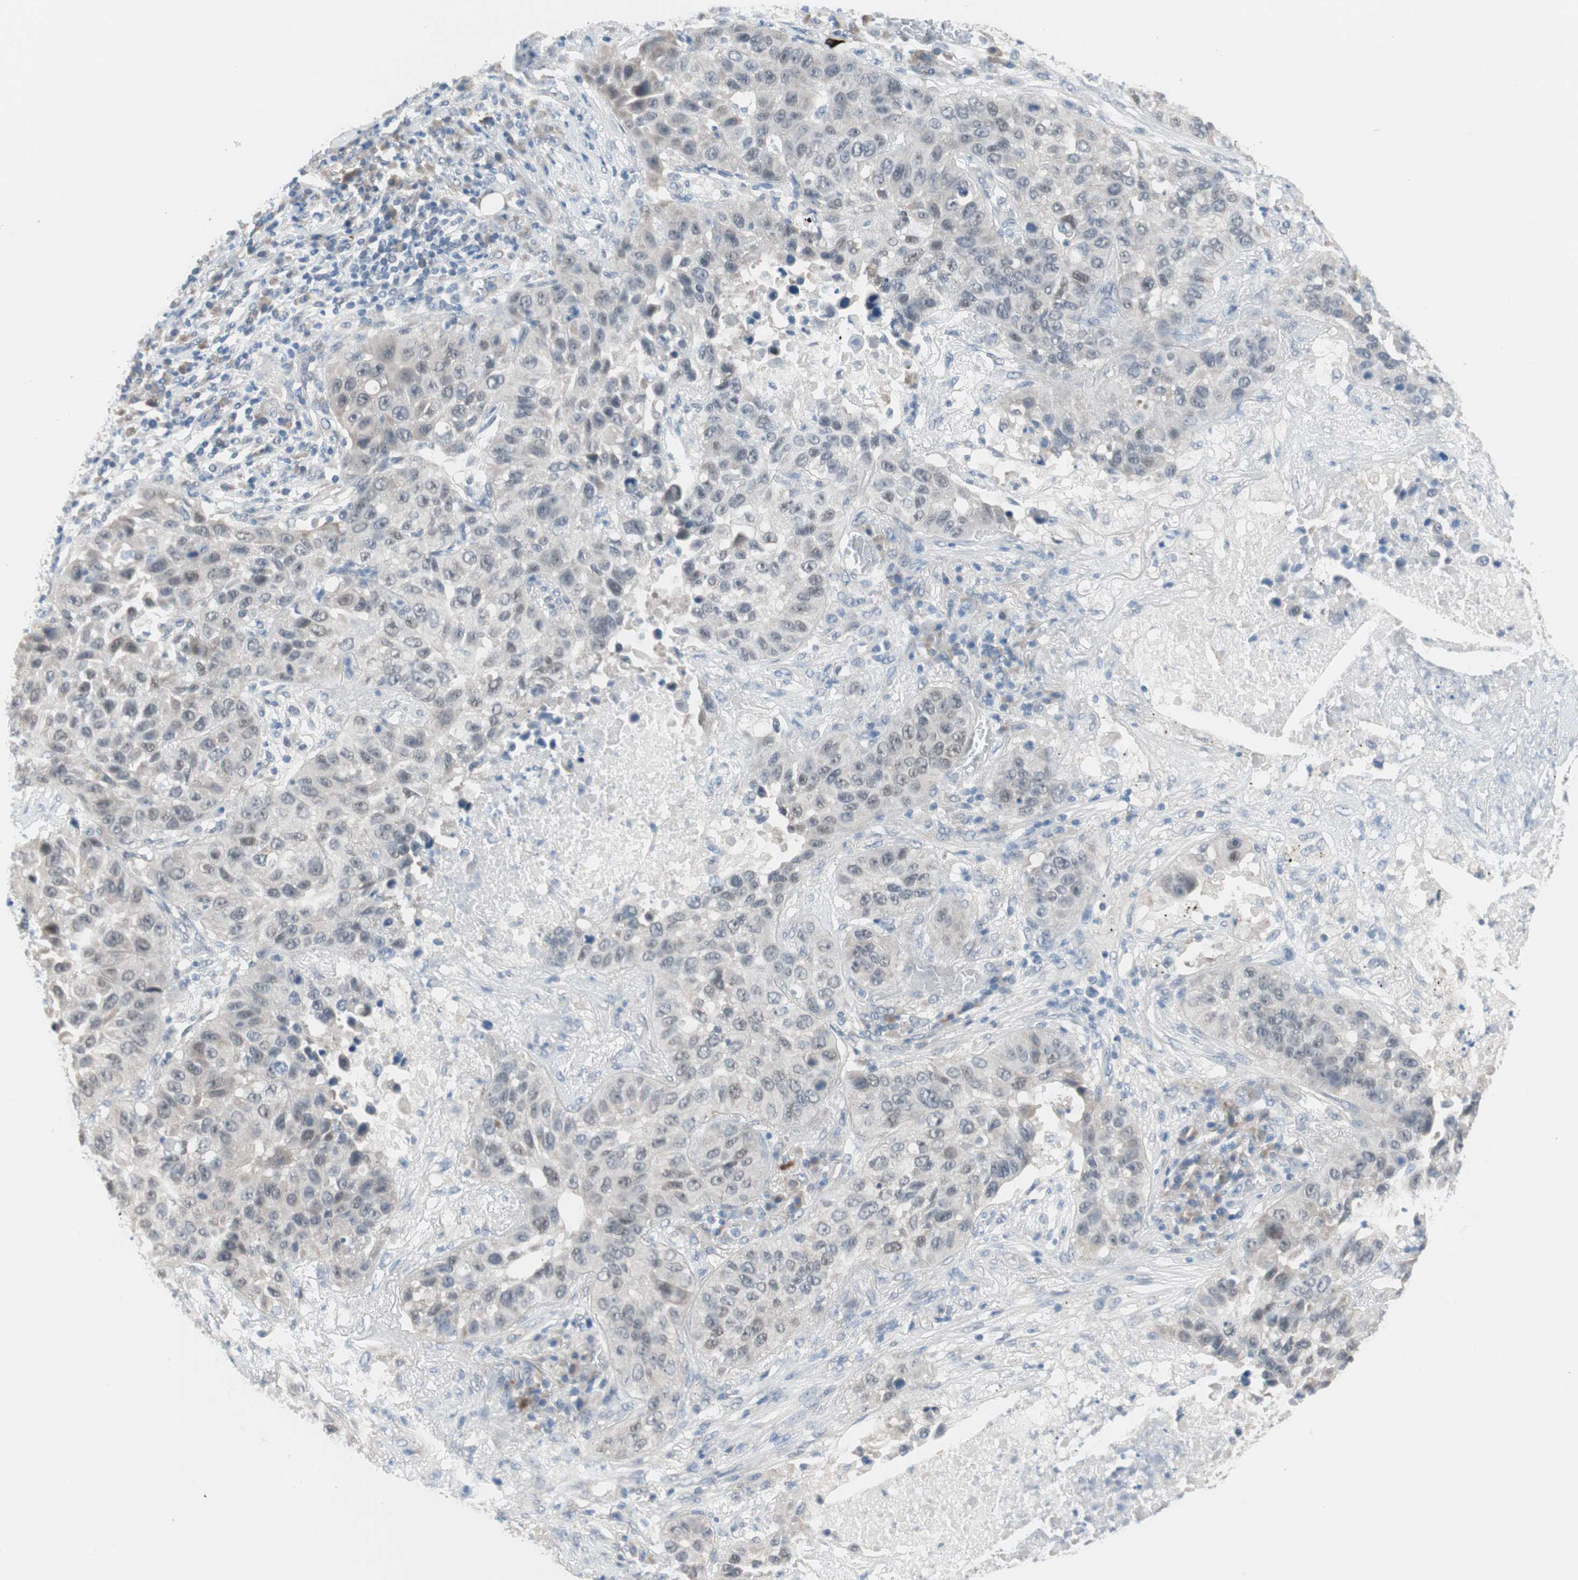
{"staining": {"intensity": "weak", "quantity": "25%-75%", "location": "nuclear"}, "tissue": "lung cancer", "cell_type": "Tumor cells", "image_type": "cancer", "snomed": [{"axis": "morphology", "description": "Squamous cell carcinoma, NOS"}, {"axis": "topography", "description": "Lung"}], "caption": "The immunohistochemical stain highlights weak nuclear staining in tumor cells of lung cancer tissue.", "gene": "GRHL1", "patient": {"sex": "male", "age": 57}}